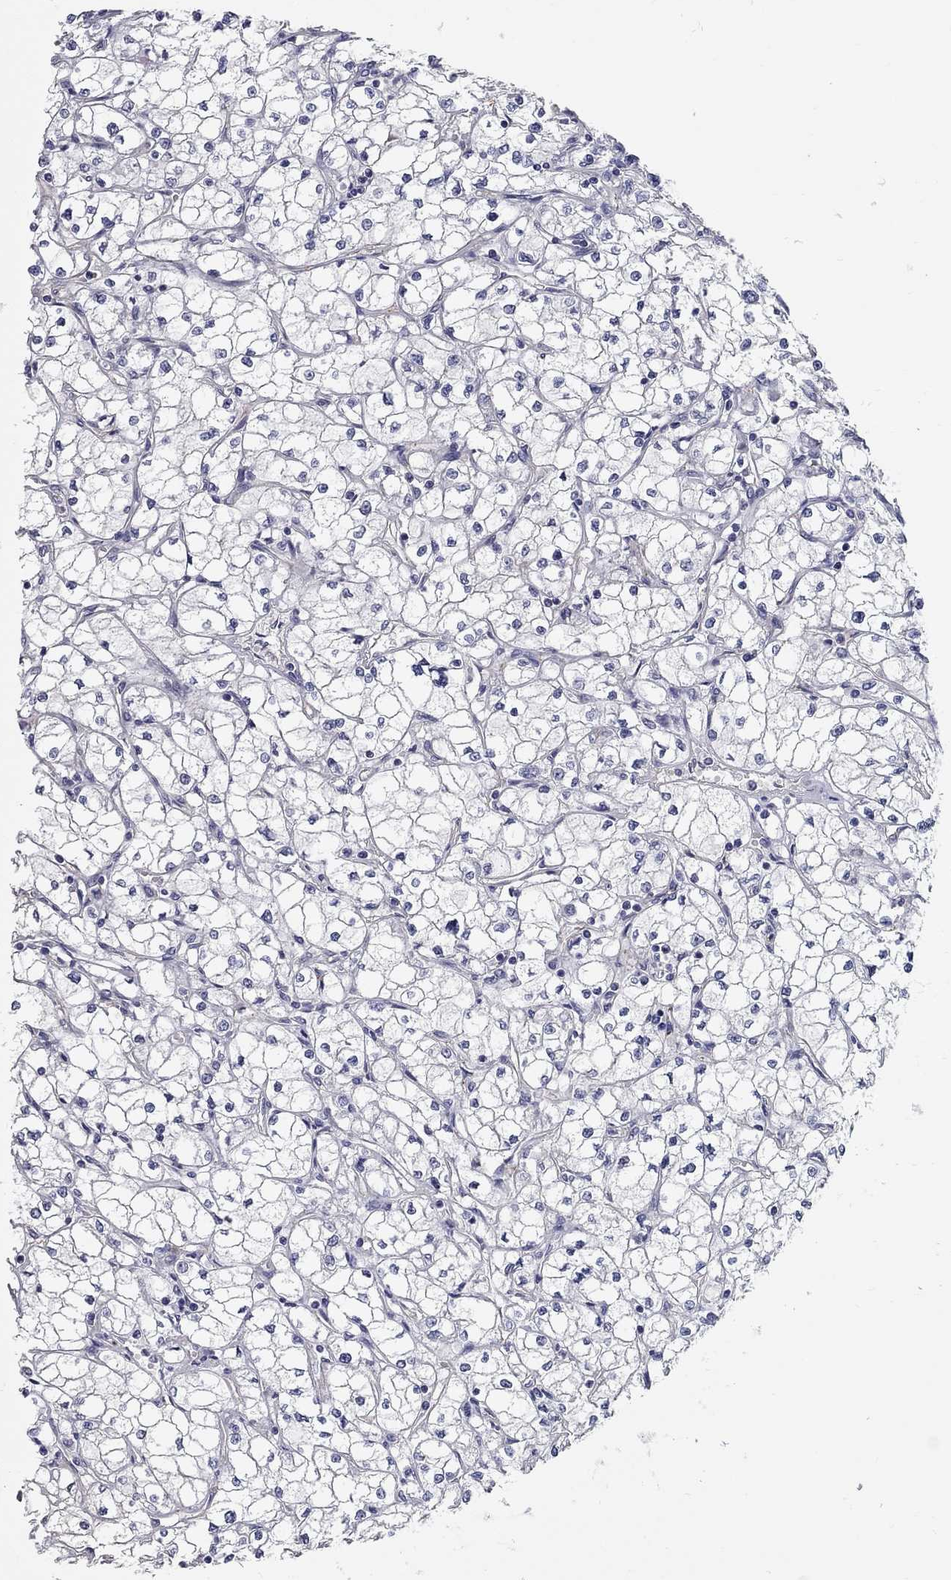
{"staining": {"intensity": "negative", "quantity": "none", "location": "none"}, "tissue": "renal cancer", "cell_type": "Tumor cells", "image_type": "cancer", "snomed": [{"axis": "morphology", "description": "Adenocarcinoma, NOS"}, {"axis": "topography", "description": "Kidney"}], "caption": "This is an immunohistochemistry (IHC) image of renal cancer. There is no expression in tumor cells.", "gene": "C10orf90", "patient": {"sex": "male", "age": 67}}